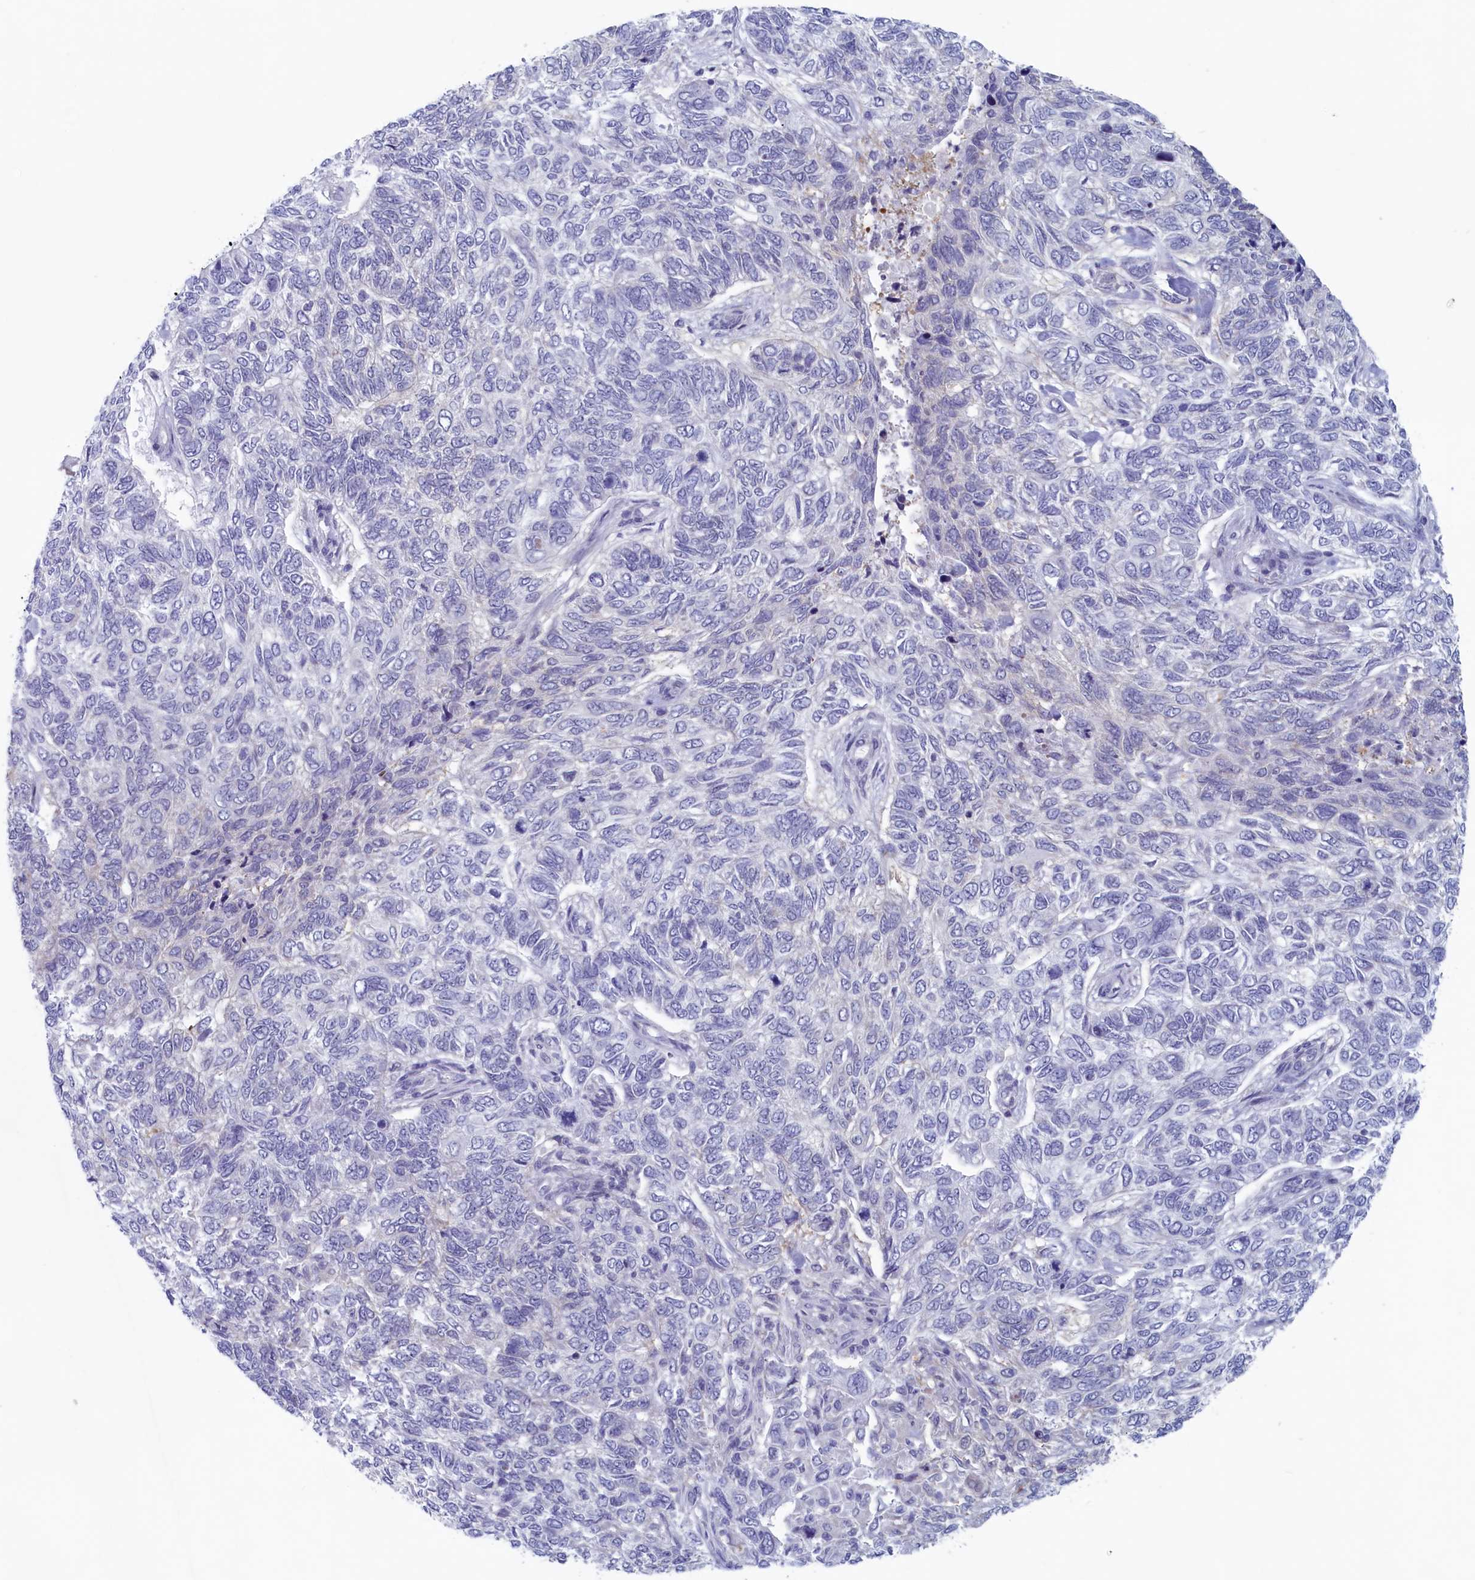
{"staining": {"intensity": "negative", "quantity": "none", "location": "none"}, "tissue": "skin cancer", "cell_type": "Tumor cells", "image_type": "cancer", "snomed": [{"axis": "morphology", "description": "Basal cell carcinoma"}, {"axis": "topography", "description": "Skin"}], "caption": "Micrograph shows no protein positivity in tumor cells of skin basal cell carcinoma tissue.", "gene": "WDR76", "patient": {"sex": "female", "age": 65}}